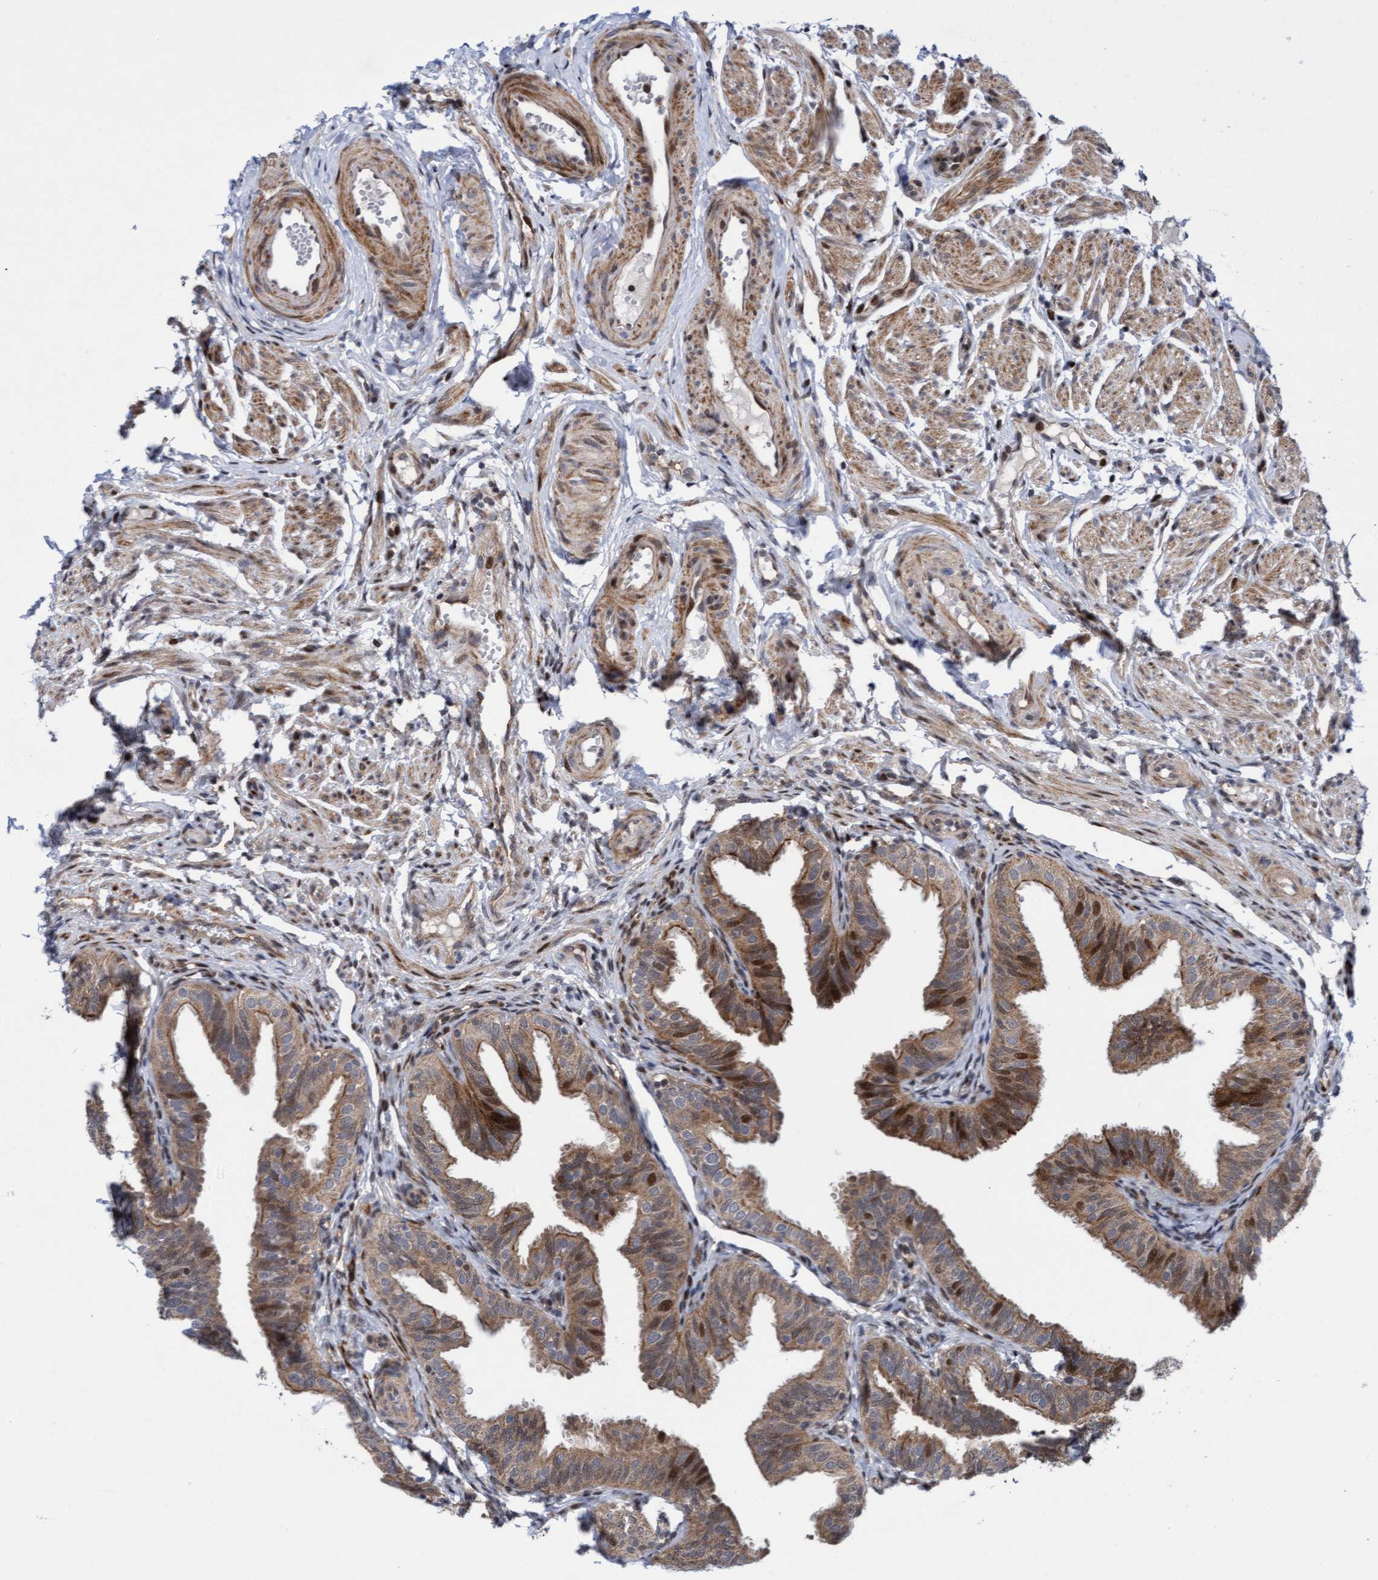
{"staining": {"intensity": "moderate", "quantity": ">75%", "location": "cytoplasmic/membranous,nuclear"}, "tissue": "fallopian tube", "cell_type": "Glandular cells", "image_type": "normal", "snomed": [{"axis": "morphology", "description": "Normal tissue, NOS"}, {"axis": "topography", "description": "Fallopian tube"}], "caption": "High-power microscopy captured an IHC photomicrograph of unremarkable fallopian tube, revealing moderate cytoplasmic/membranous,nuclear expression in approximately >75% of glandular cells.", "gene": "ITFG1", "patient": {"sex": "female", "age": 35}}